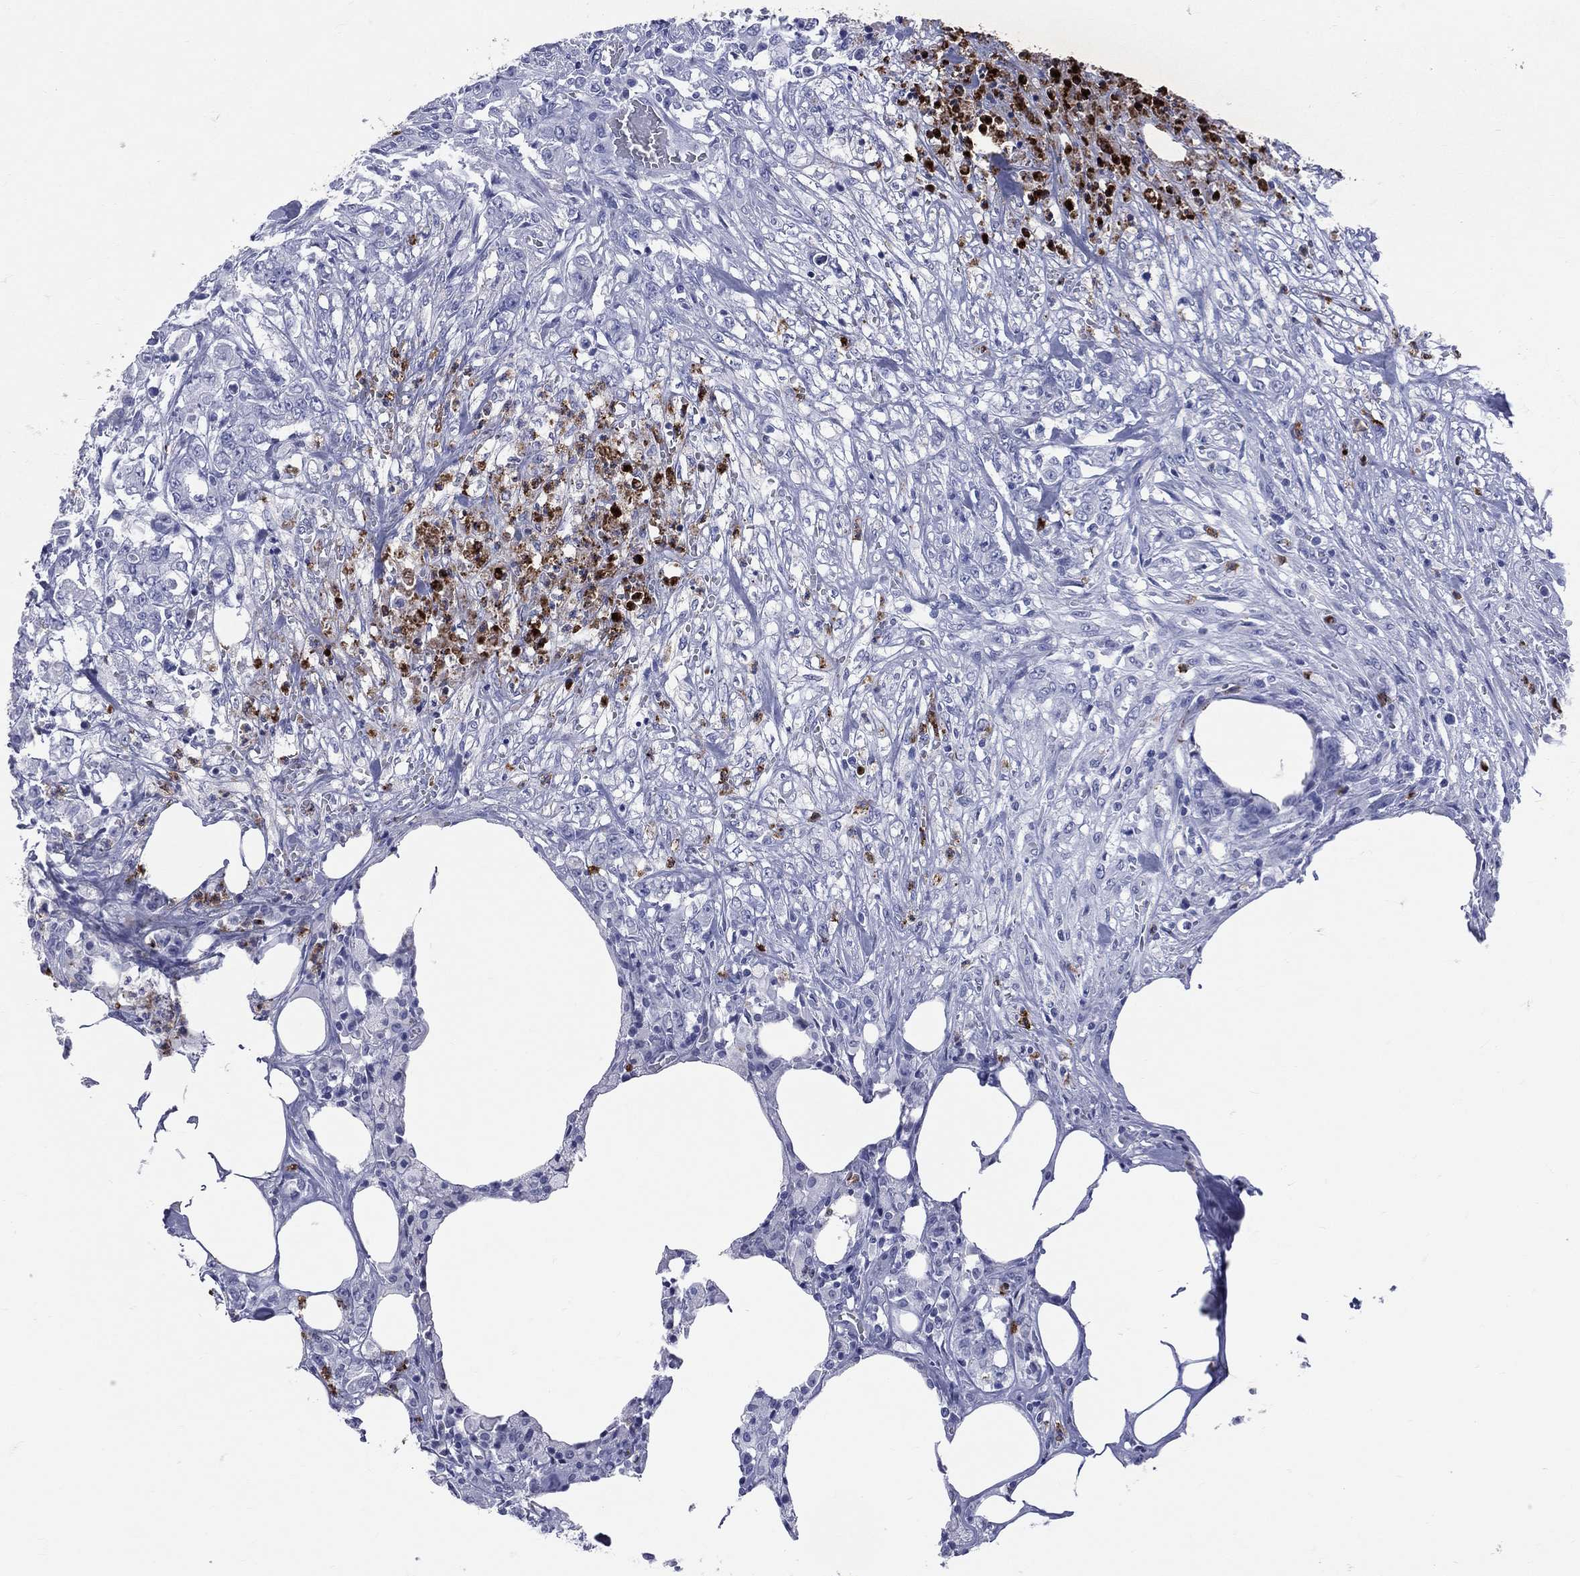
{"staining": {"intensity": "negative", "quantity": "none", "location": "none"}, "tissue": "colorectal cancer", "cell_type": "Tumor cells", "image_type": "cancer", "snomed": [{"axis": "morphology", "description": "Adenocarcinoma, NOS"}, {"axis": "topography", "description": "Colon"}], "caption": "This is a micrograph of immunohistochemistry staining of colorectal adenocarcinoma, which shows no staining in tumor cells. (DAB (3,3'-diaminobenzidine) immunohistochemistry visualized using brightfield microscopy, high magnification).", "gene": "PGLYRP1", "patient": {"sex": "female", "age": 48}}